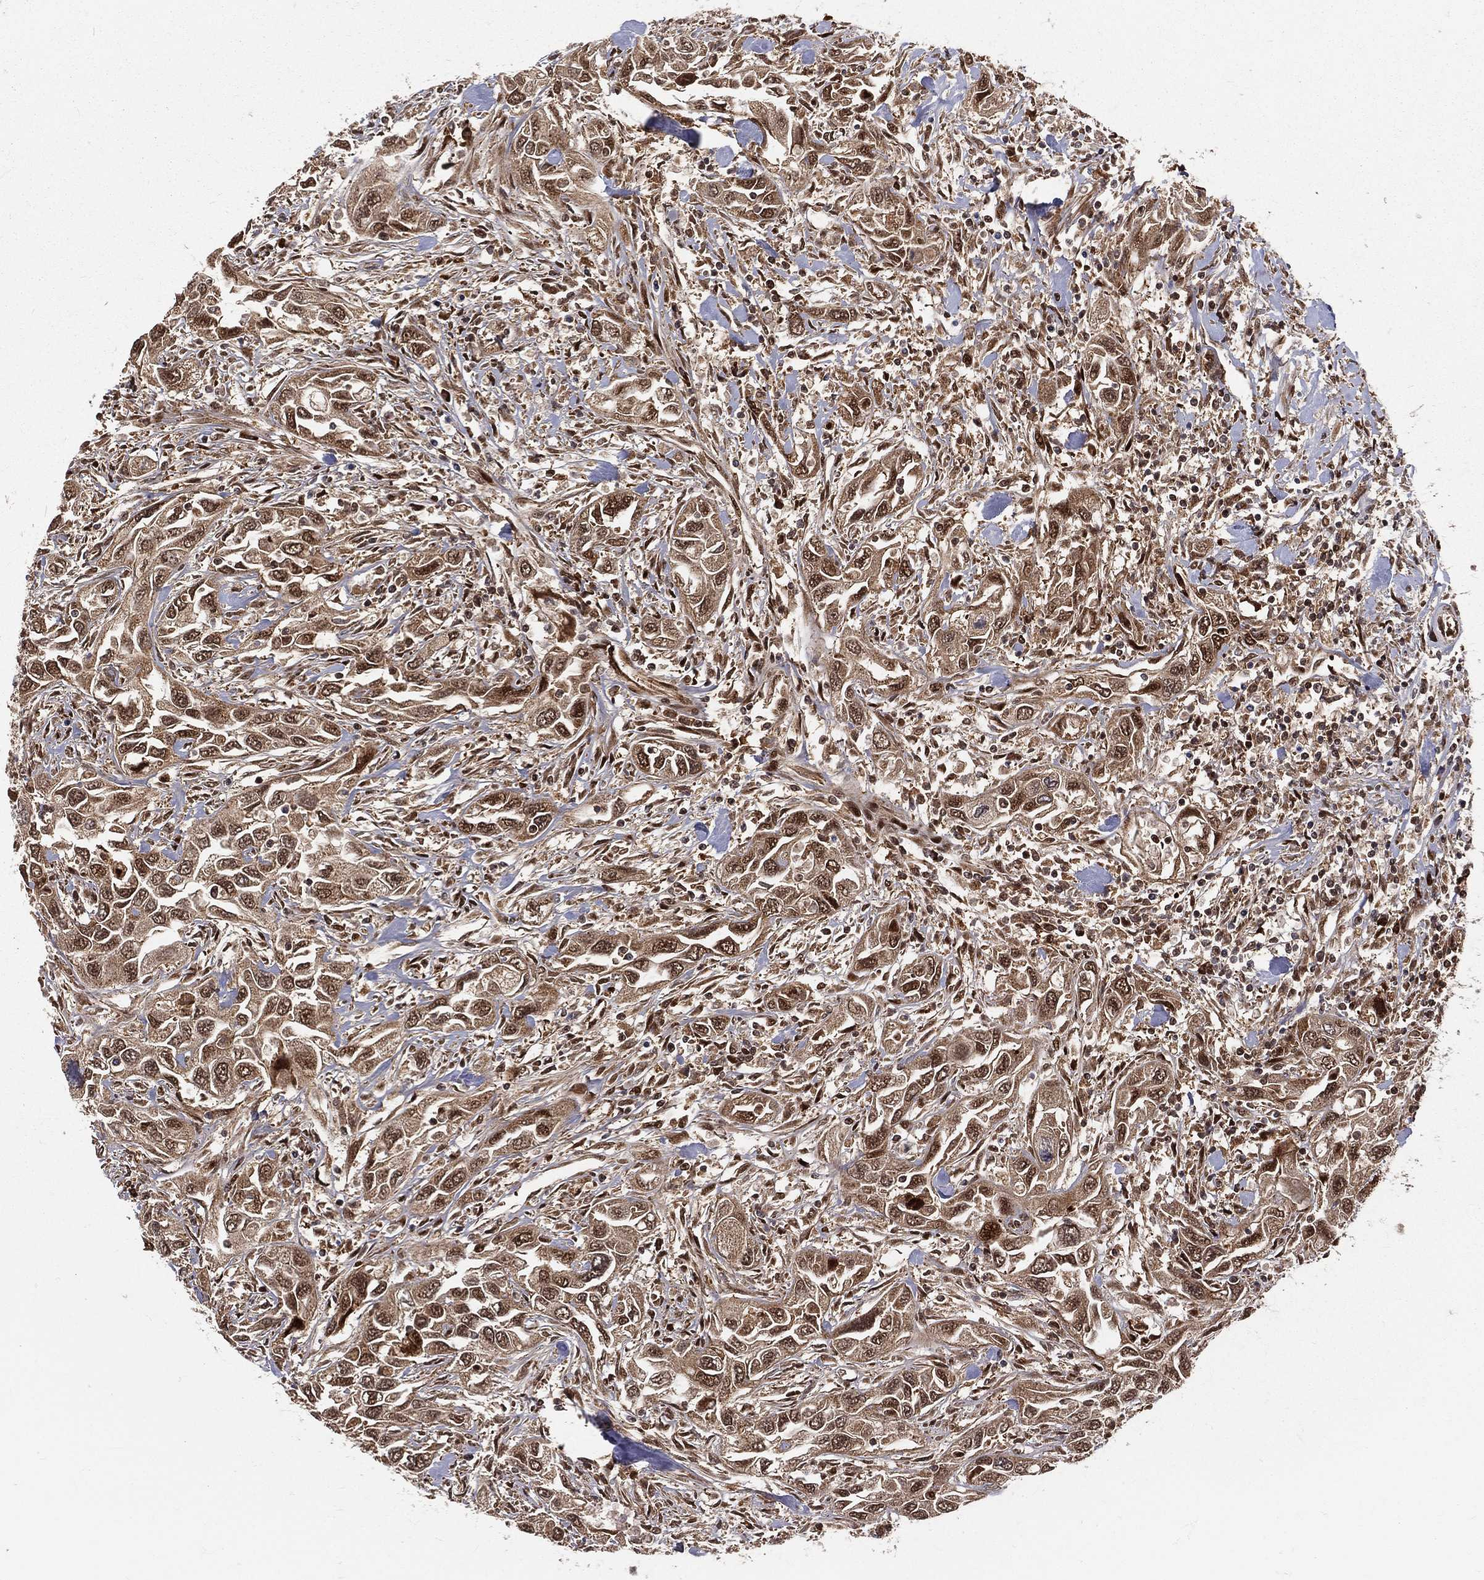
{"staining": {"intensity": "moderate", "quantity": ">75%", "location": "cytoplasmic/membranous,nuclear"}, "tissue": "urothelial cancer", "cell_type": "Tumor cells", "image_type": "cancer", "snomed": [{"axis": "morphology", "description": "Urothelial carcinoma, High grade"}, {"axis": "topography", "description": "Urinary bladder"}], "caption": "Immunohistochemical staining of urothelial cancer shows medium levels of moderate cytoplasmic/membranous and nuclear protein staining in approximately >75% of tumor cells. (DAB IHC with brightfield microscopy, high magnification).", "gene": "MDM2", "patient": {"sex": "male", "age": 76}}